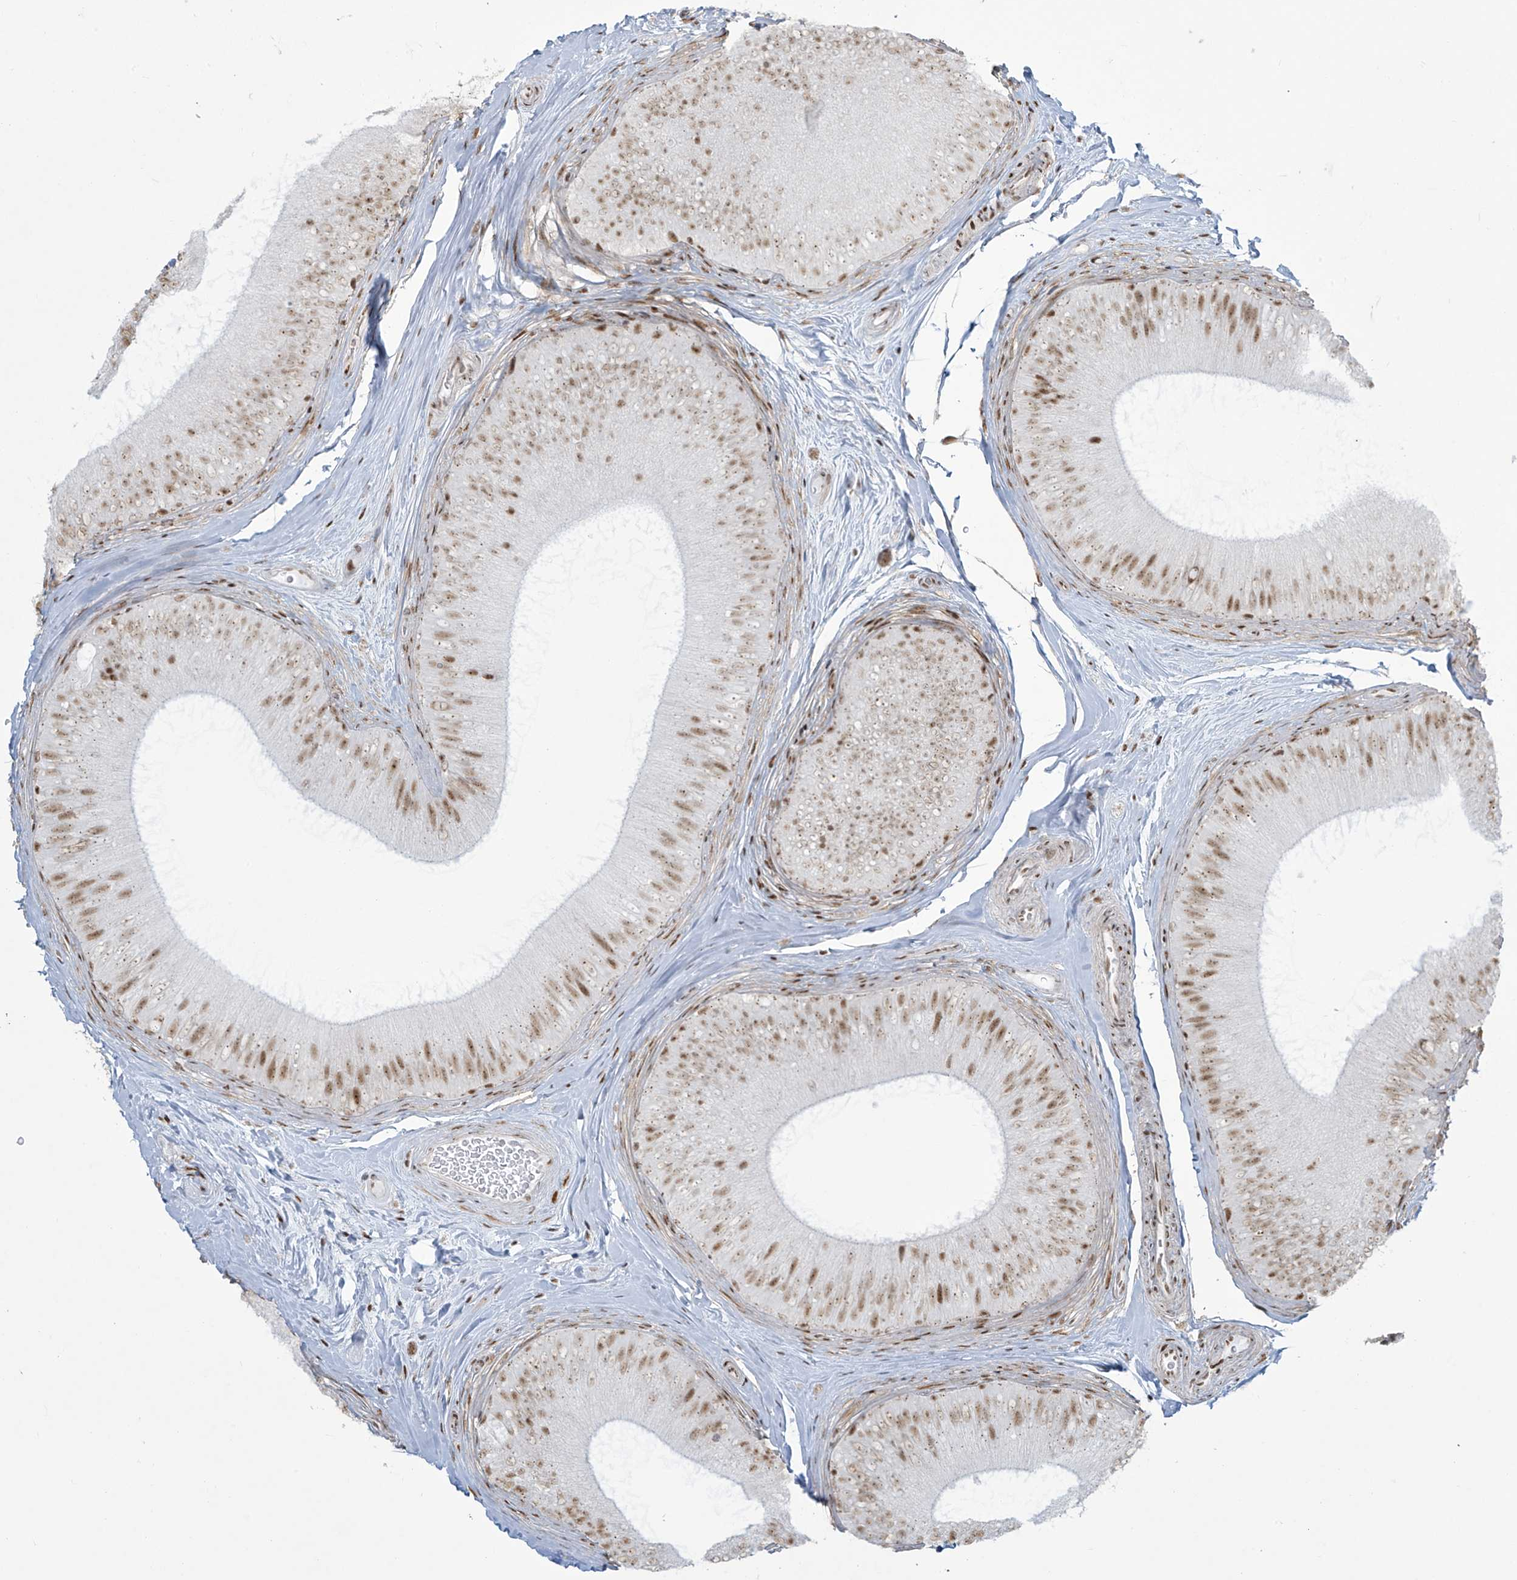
{"staining": {"intensity": "strong", "quantity": "25%-75%", "location": "nuclear"}, "tissue": "epididymis", "cell_type": "Glandular cells", "image_type": "normal", "snomed": [{"axis": "morphology", "description": "Normal tissue, NOS"}, {"axis": "topography", "description": "Epididymis"}], "caption": "Brown immunohistochemical staining in benign epididymis displays strong nuclear expression in approximately 25%-75% of glandular cells. Using DAB (3,3'-diaminobenzidine) (brown) and hematoxylin (blue) stains, captured at high magnification using brightfield microscopy.", "gene": "MS4A6A", "patient": {"sex": "male", "age": 45}}